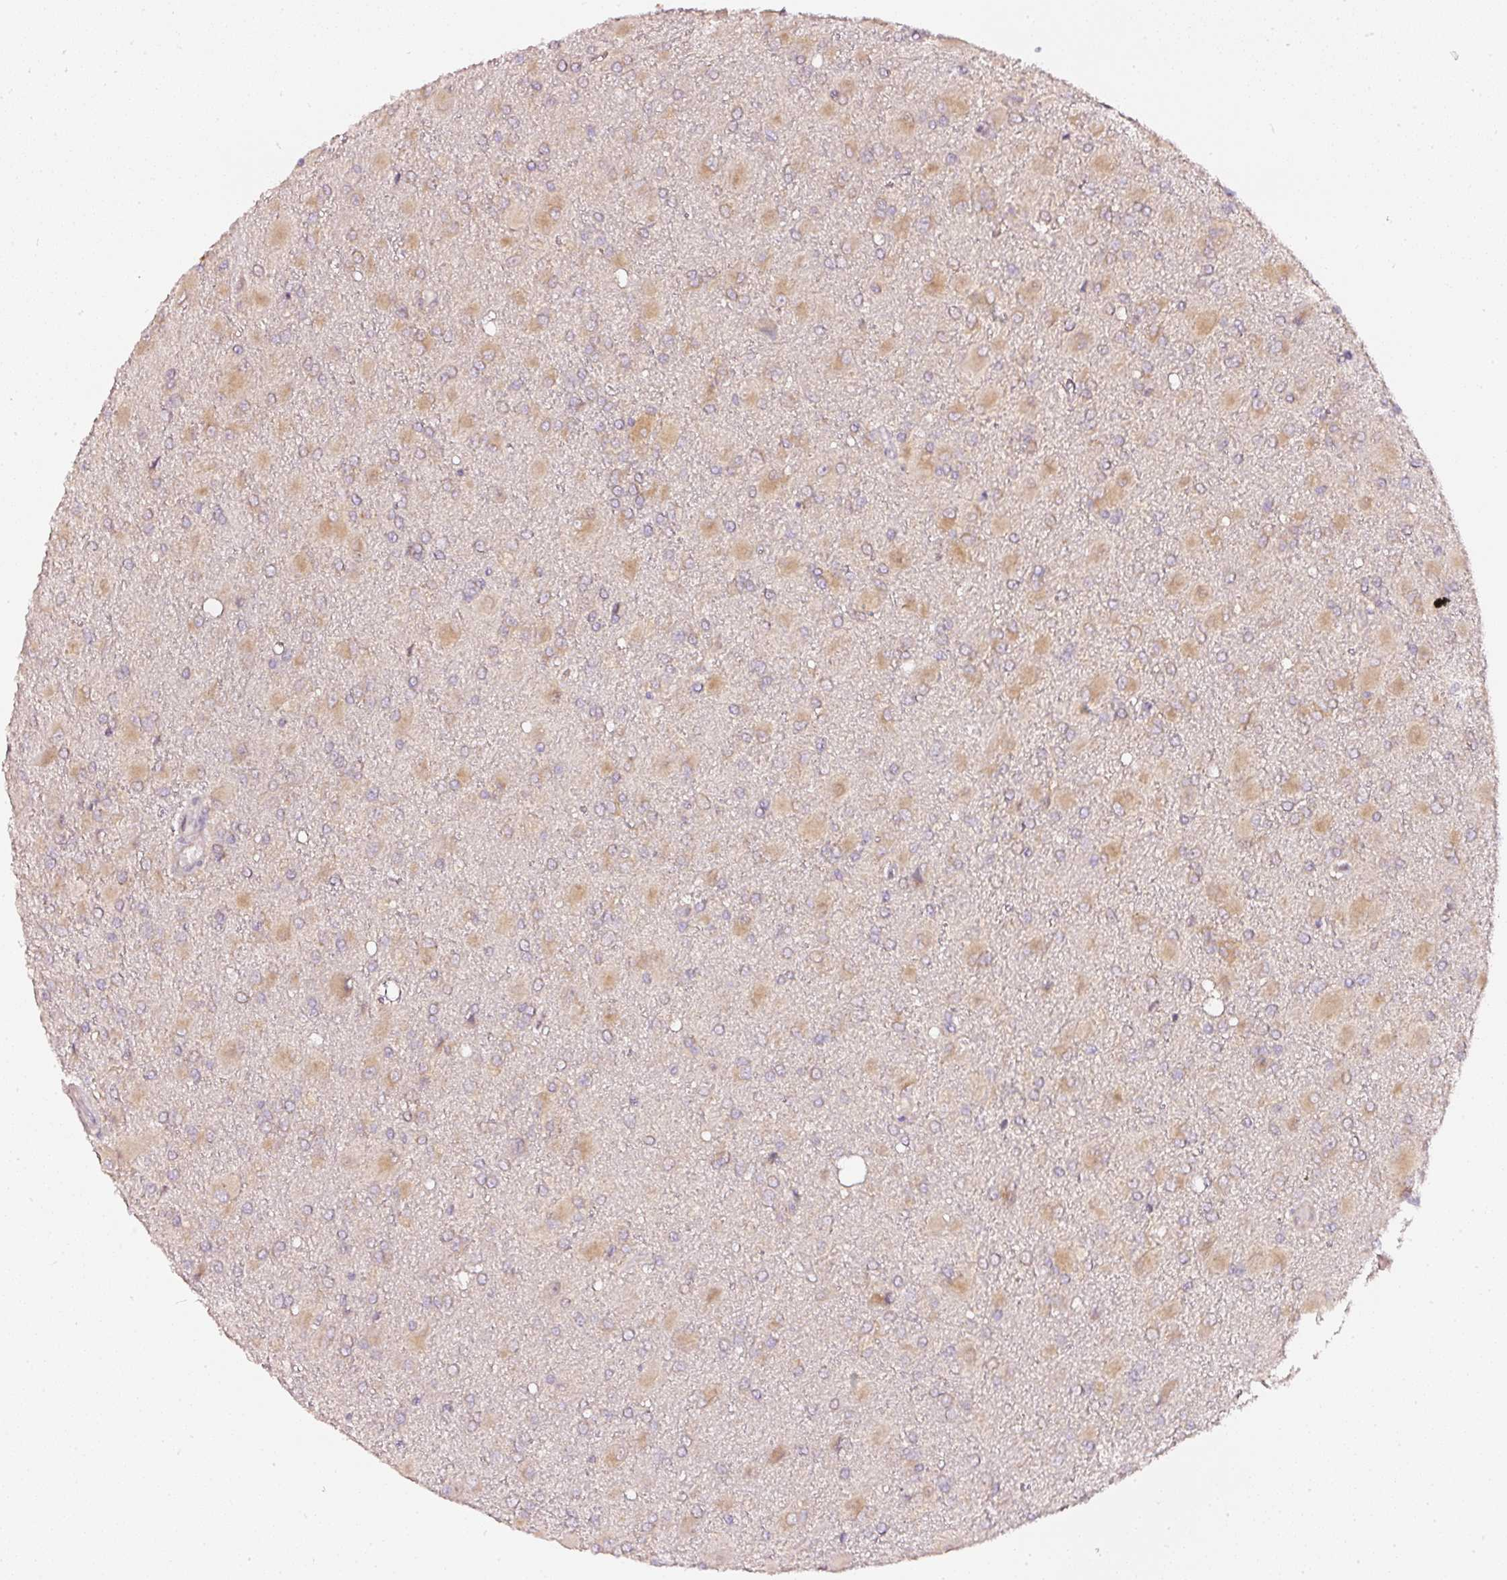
{"staining": {"intensity": "moderate", "quantity": ">75%", "location": "cytoplasmic/membranous"}, "tissue": "glioma", "cell_type": "Tumor cells", "image_type": "cancer", "snomed": [{"axis": "morphology", "description": "Glioma, malignant, High grade"}, {"axis": "topography", "description": "Brain"}], "caption": "Protein analysis of high-grade glioma (malignant) tissue shows moderate cytoplasmic/membranous positivity in about >75% of tumor cells.", "gene": "ASMTL", "patient": {"sex": "male", "age": 67}}